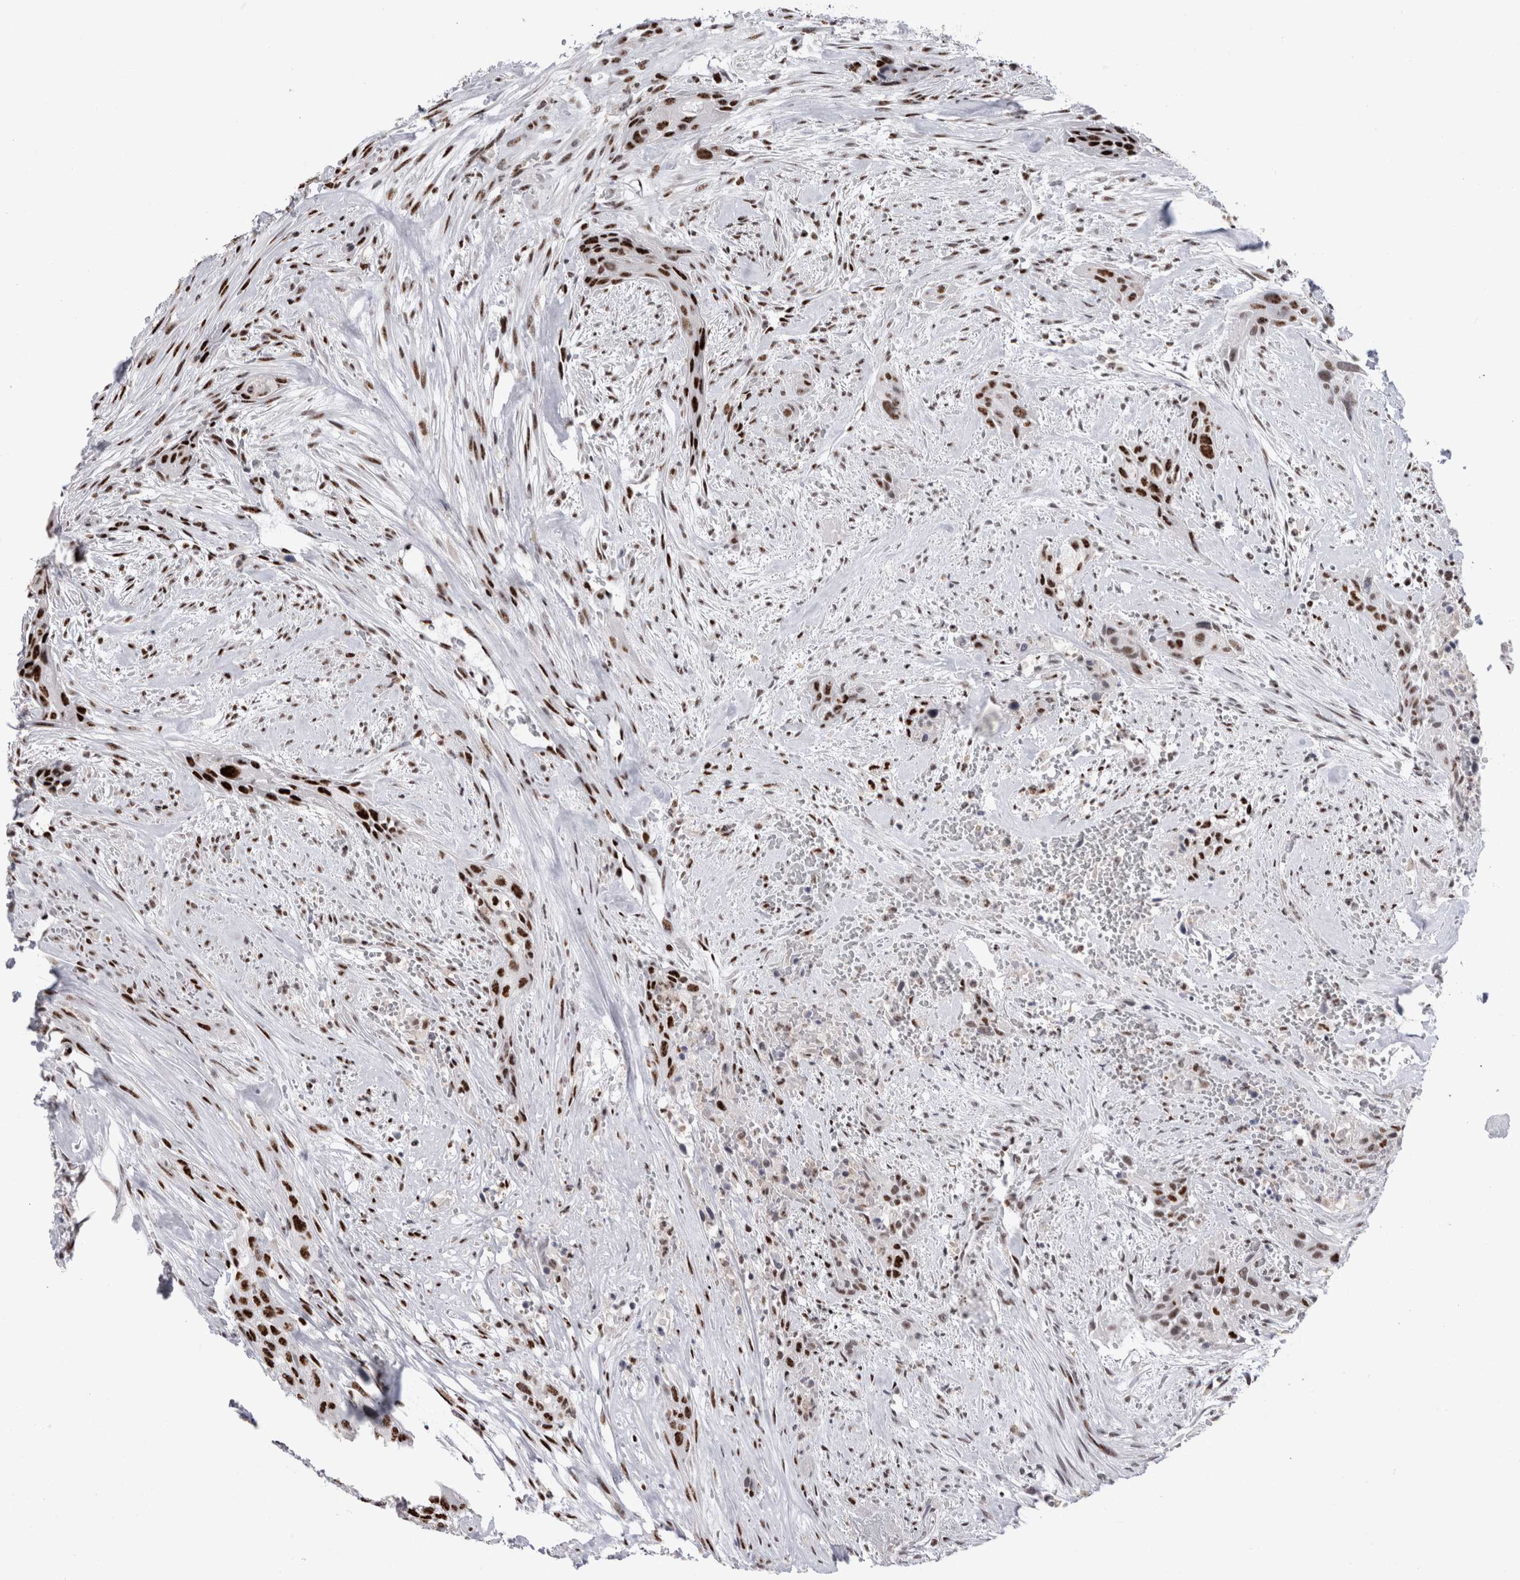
{"staining": {"intensity": "strong", "quantity": ">75%", "location": "nuclear"}, "tissue": "urothelial cancer", "cell_type": "Tumor cells", "image_type": "cancer", "snomed": [{"axis": "morphology", "description": "Urothelial carcinoma, High grade"}, {"axis": "topography", "description": "Urinary bladder"}], "caption": "A histopathology image of urothelial carcinoma (high-grade) stained for a protein reveals strong nuclear brown staining in tumor cells.", "gene": "RBM6", "patient": {"sex": "male", "age": 35}}